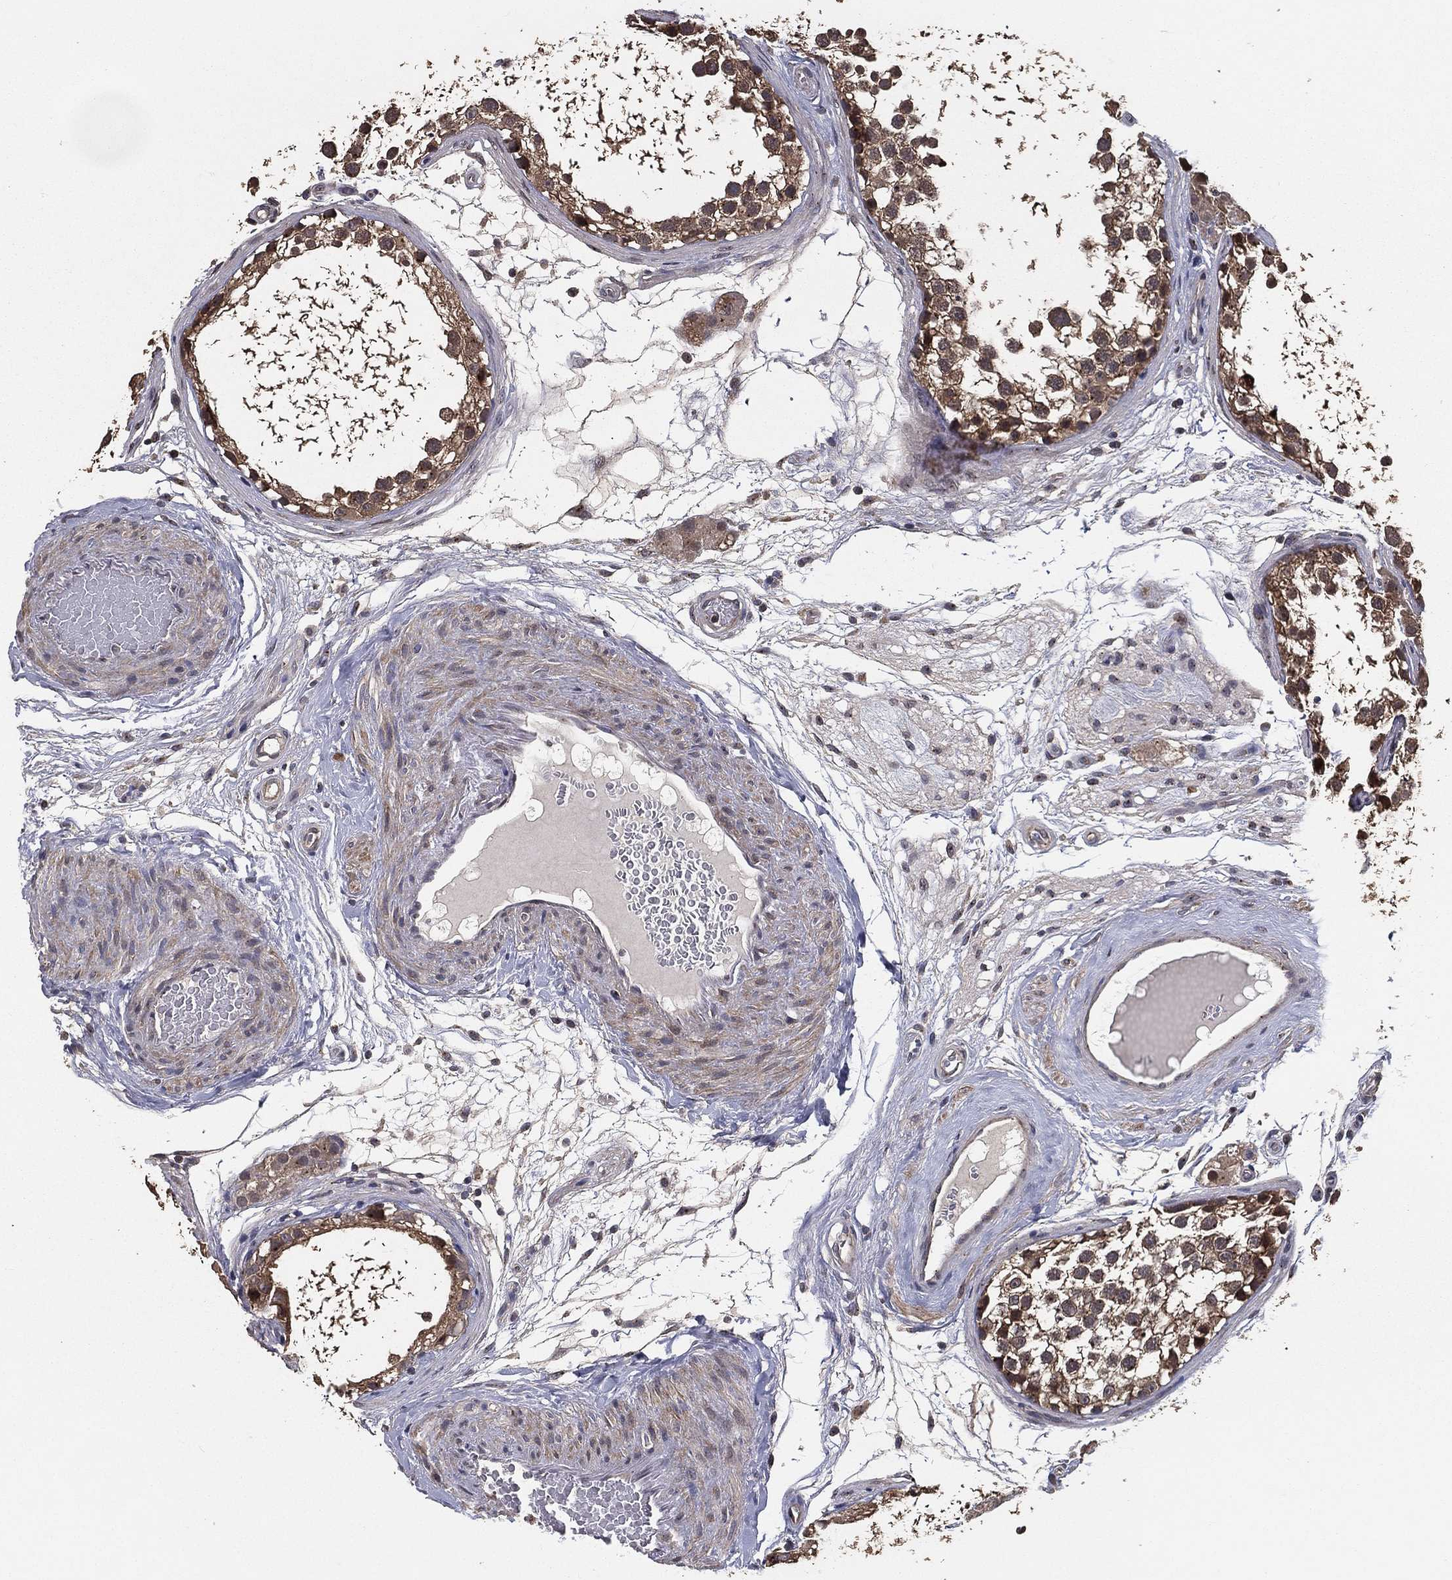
{"staining": {"intensity": "weak", "quantity": ">75%", "location": "cytoplasmic/membranous"}, "tissue": "testis", "cell_type": "Cells in seminiferous ducts", "image_type": "normal", "snomed": [{"axis": "morphology", "description": "Normal tissue, NOS"}, {"axis": "morphology", "description": "Seminoma, NOS"}, {"axis": "topography", "description": "Testis"}], "caption": "A brown stain highlights weak cytoplasmic/membranous expression of a protein in cells in seminiferous ducts of normal human testis.", "gene": "PCNT", "patient": {"sex": "male", "age": 65}}